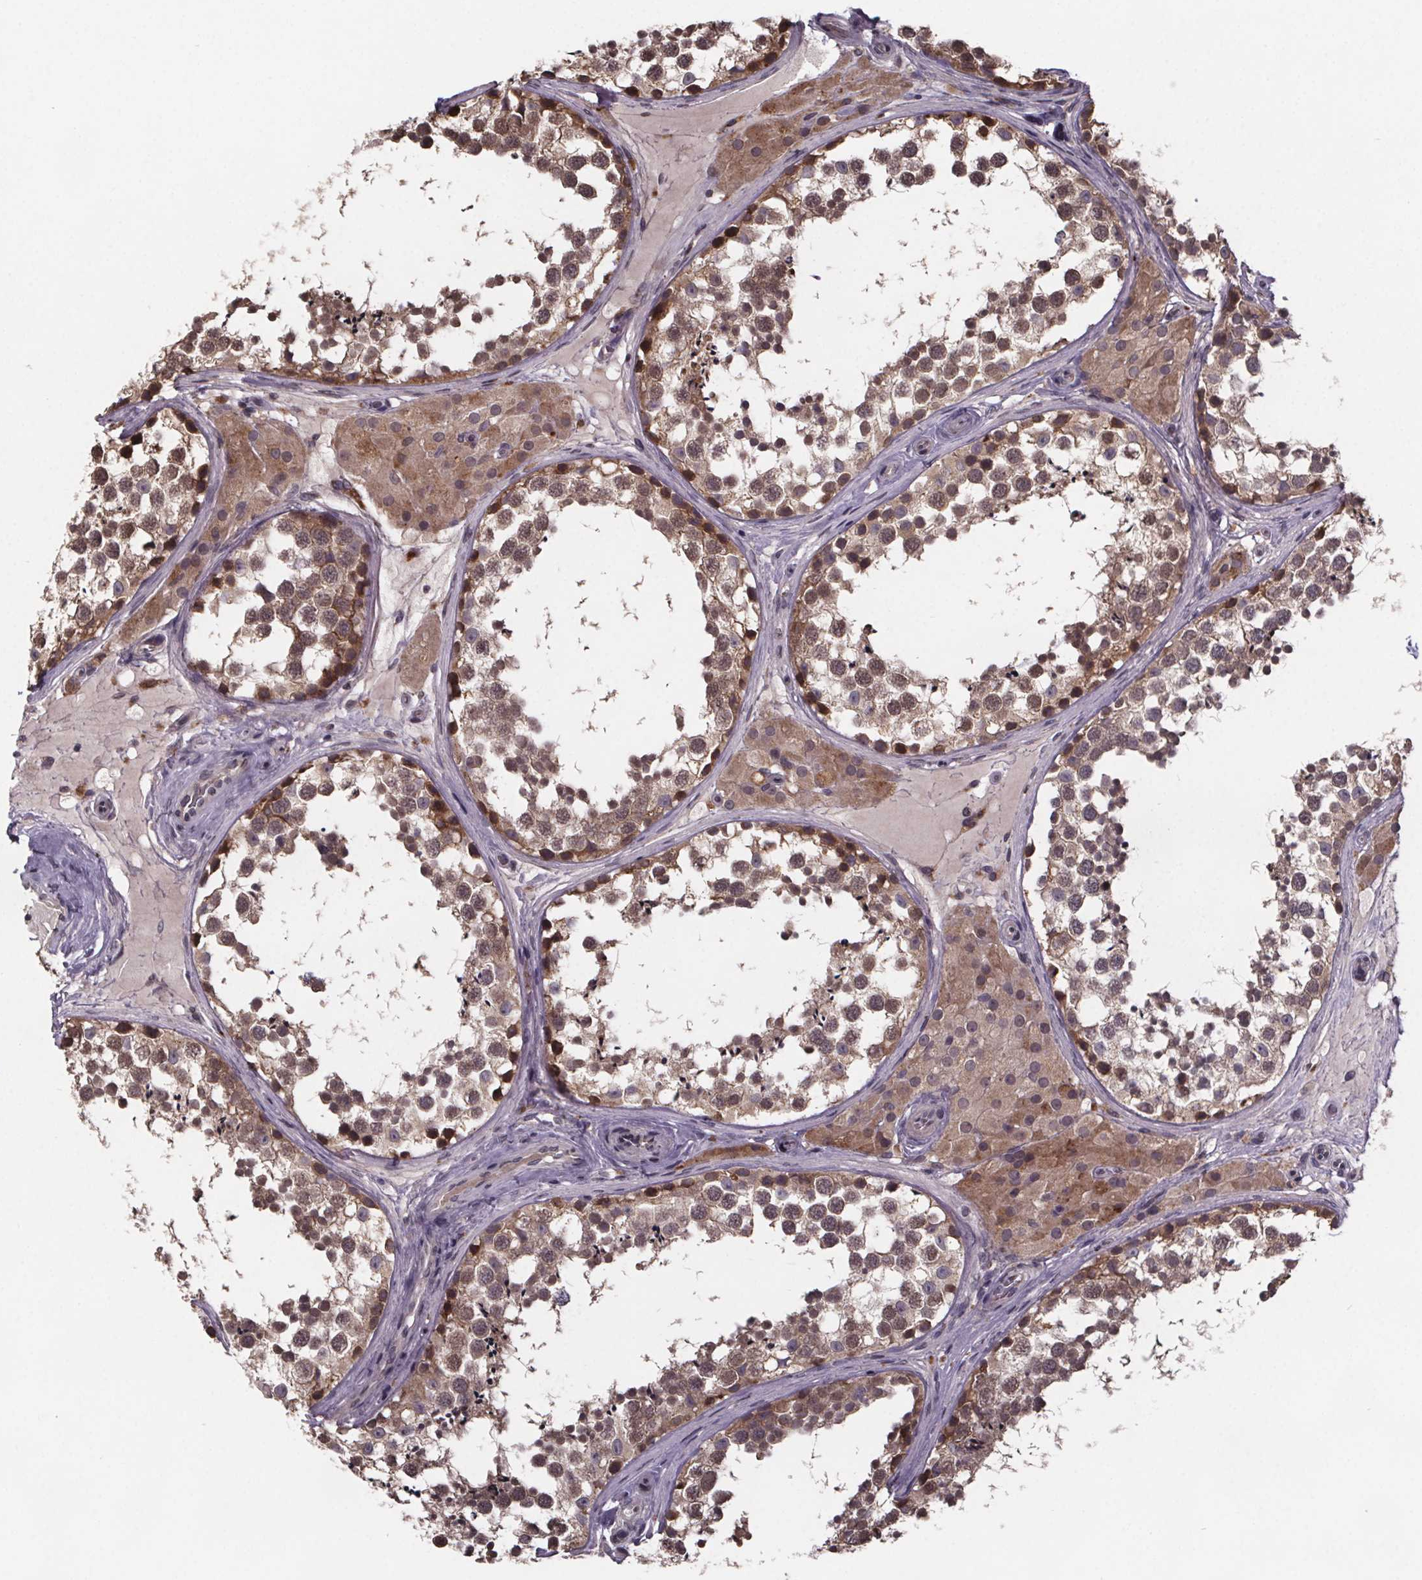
{"staining": {"intensity": "moderate", "quantity": ">75%", "location": "cytoplasmic/membranous"}, "tissue": "testis", "cell_type": "Cells in seminiferous ducts", "image_type": "normal", "snomed": [{"axis": "morphology", "description": "Normal tissue, NOS"}, {"axis": "morphology", "description": "Seminoma, NOS"}, {"axis": "topography", "description": "Testis"}], "caption": "Human testis stained with a brown dye exhibits moderate cytoplasmic/membranous positive expression in about >75% of cells in seminiferous ducts.", "gene": "SAT1", "patient": {"sex": "male", "age": 65}}